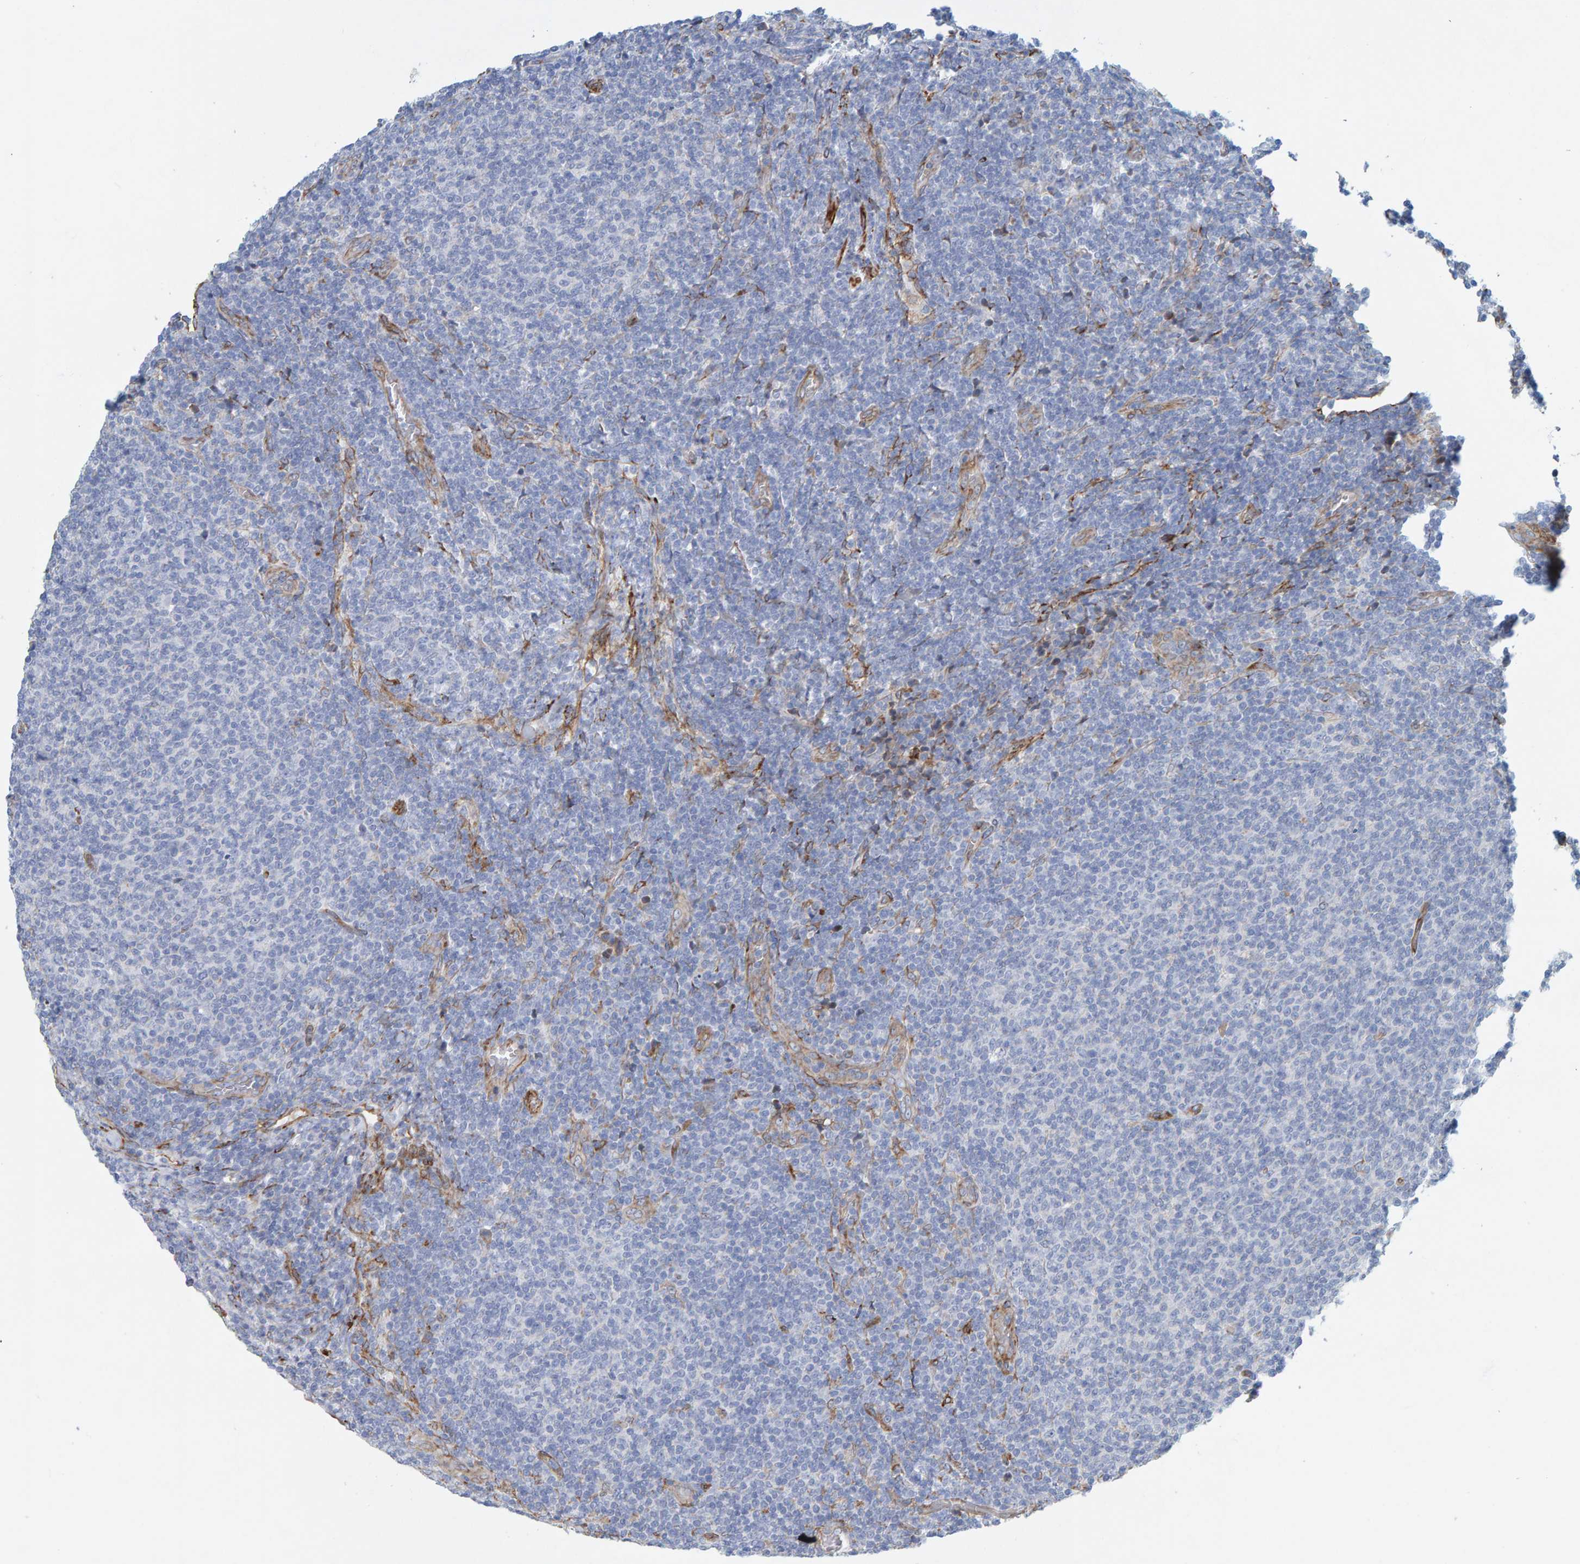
{"staining": {"intensity": "negative", "quantity": "none", "location": "none"}, "tissue": "lymphoma", "cell_type": "Tumor cells", "image_type": "cancer", "snomed": [{"axis": "morphology", "description": "Malignant lymphoma, non-Hodgkin's type, Low grade"}, {"axis": "topography", "description": "Lymph node"}], "caption": "A histopathology image of human malignant lymphoma, non-Hodgkin's type (low-grade) is negative for staining in tumor cells.", "gene": "MMP16", "patient": {"sex": "male", "age": 66}}